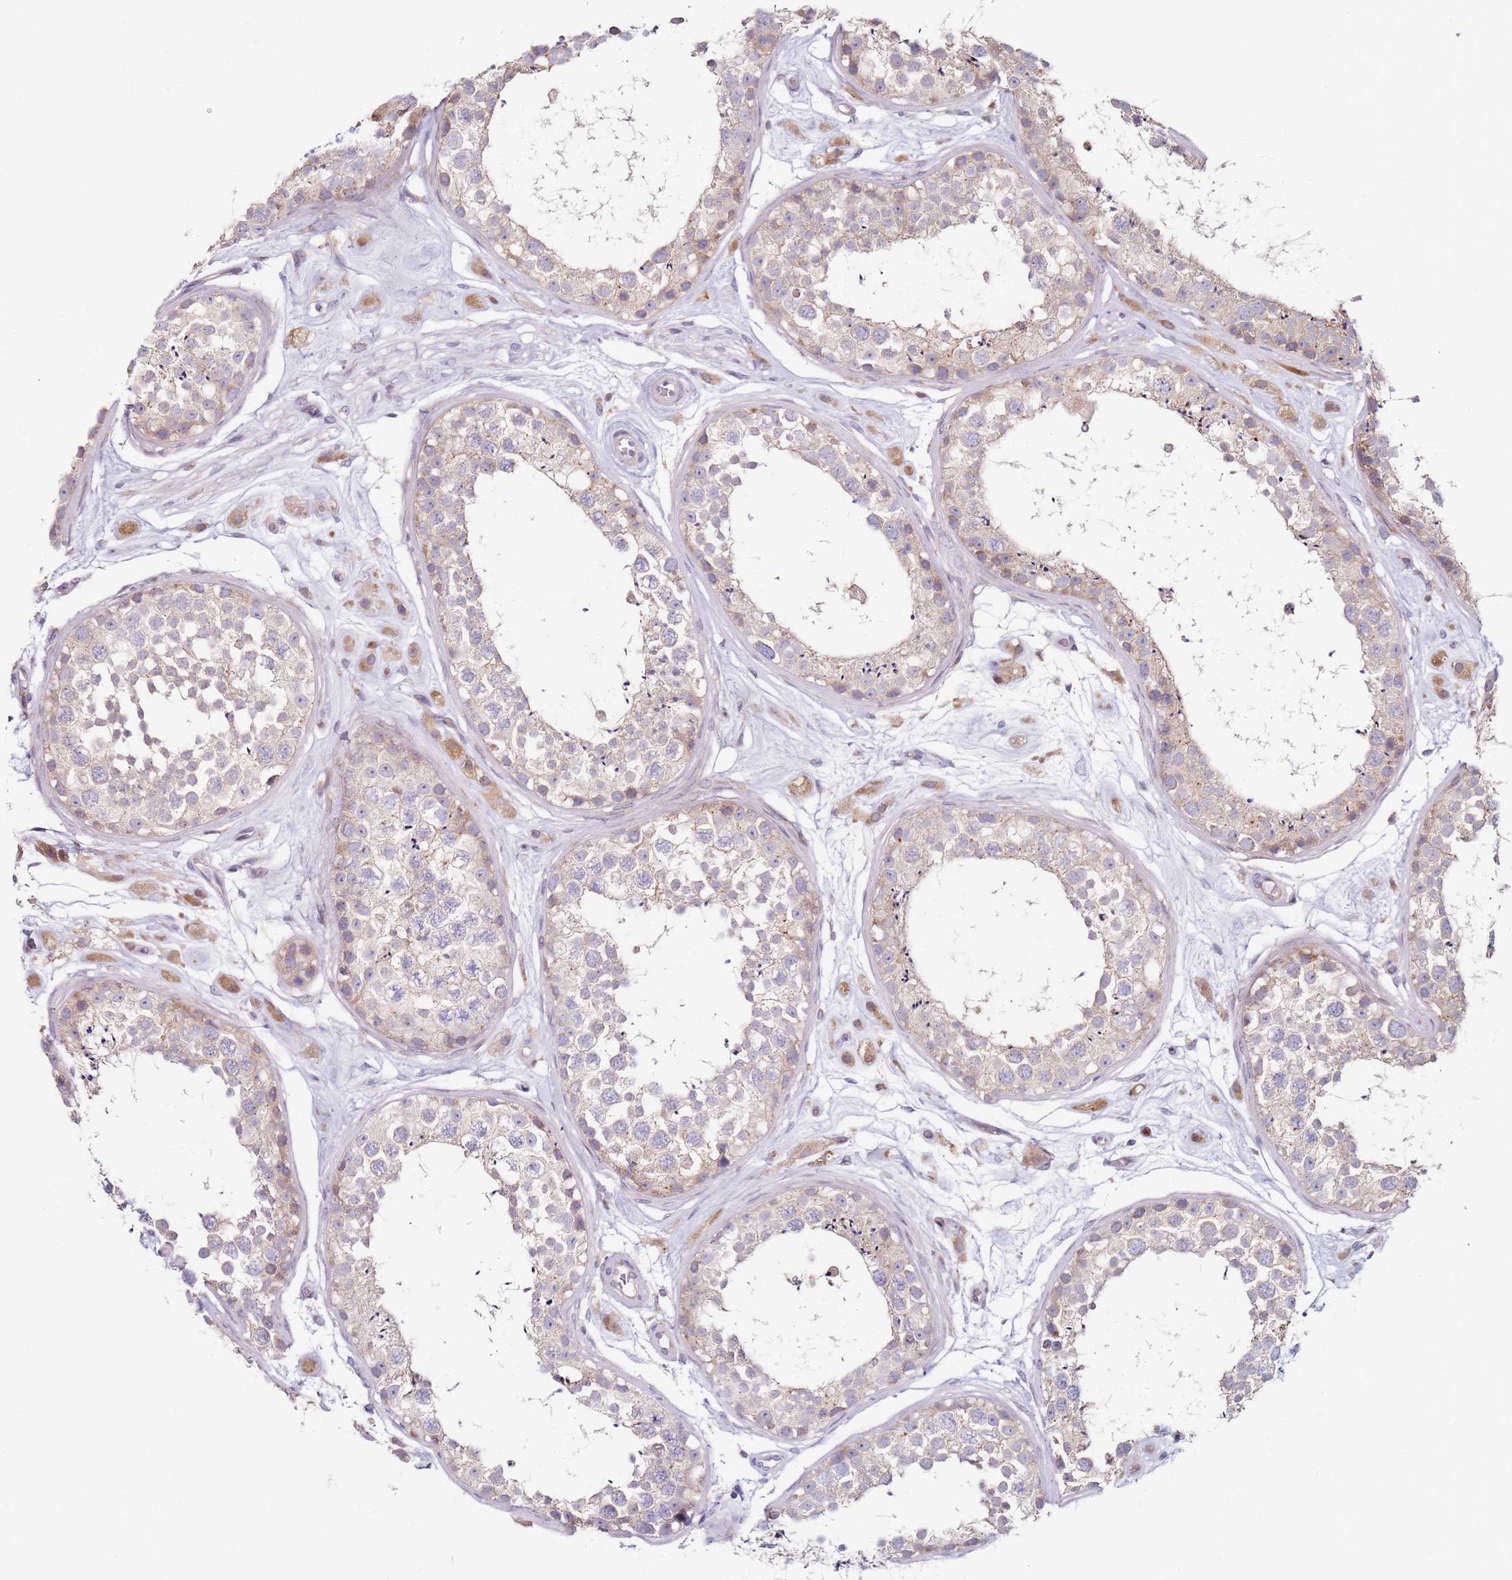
{"staining": {"intensity": "weak", "quantity": "<25%", "location": "cytoplasmic/membranous"}, "tissue": "testis", "cell_type": "Cells in seminiferous ducts", "image_type": "normal", "snomed": [{"axis": "morphology", "description": "Normal tissue, NOS"}, {"axis": "topography", "description": "Testis"}], "caption": "High power microscopy photomicrograph of an IHC micrograph of unremarkable testis, revealing no significant positivity in cells in seminiferous ducts.", "gene": "CNOT9", "patient": {"sex": "male", "age": 25}}